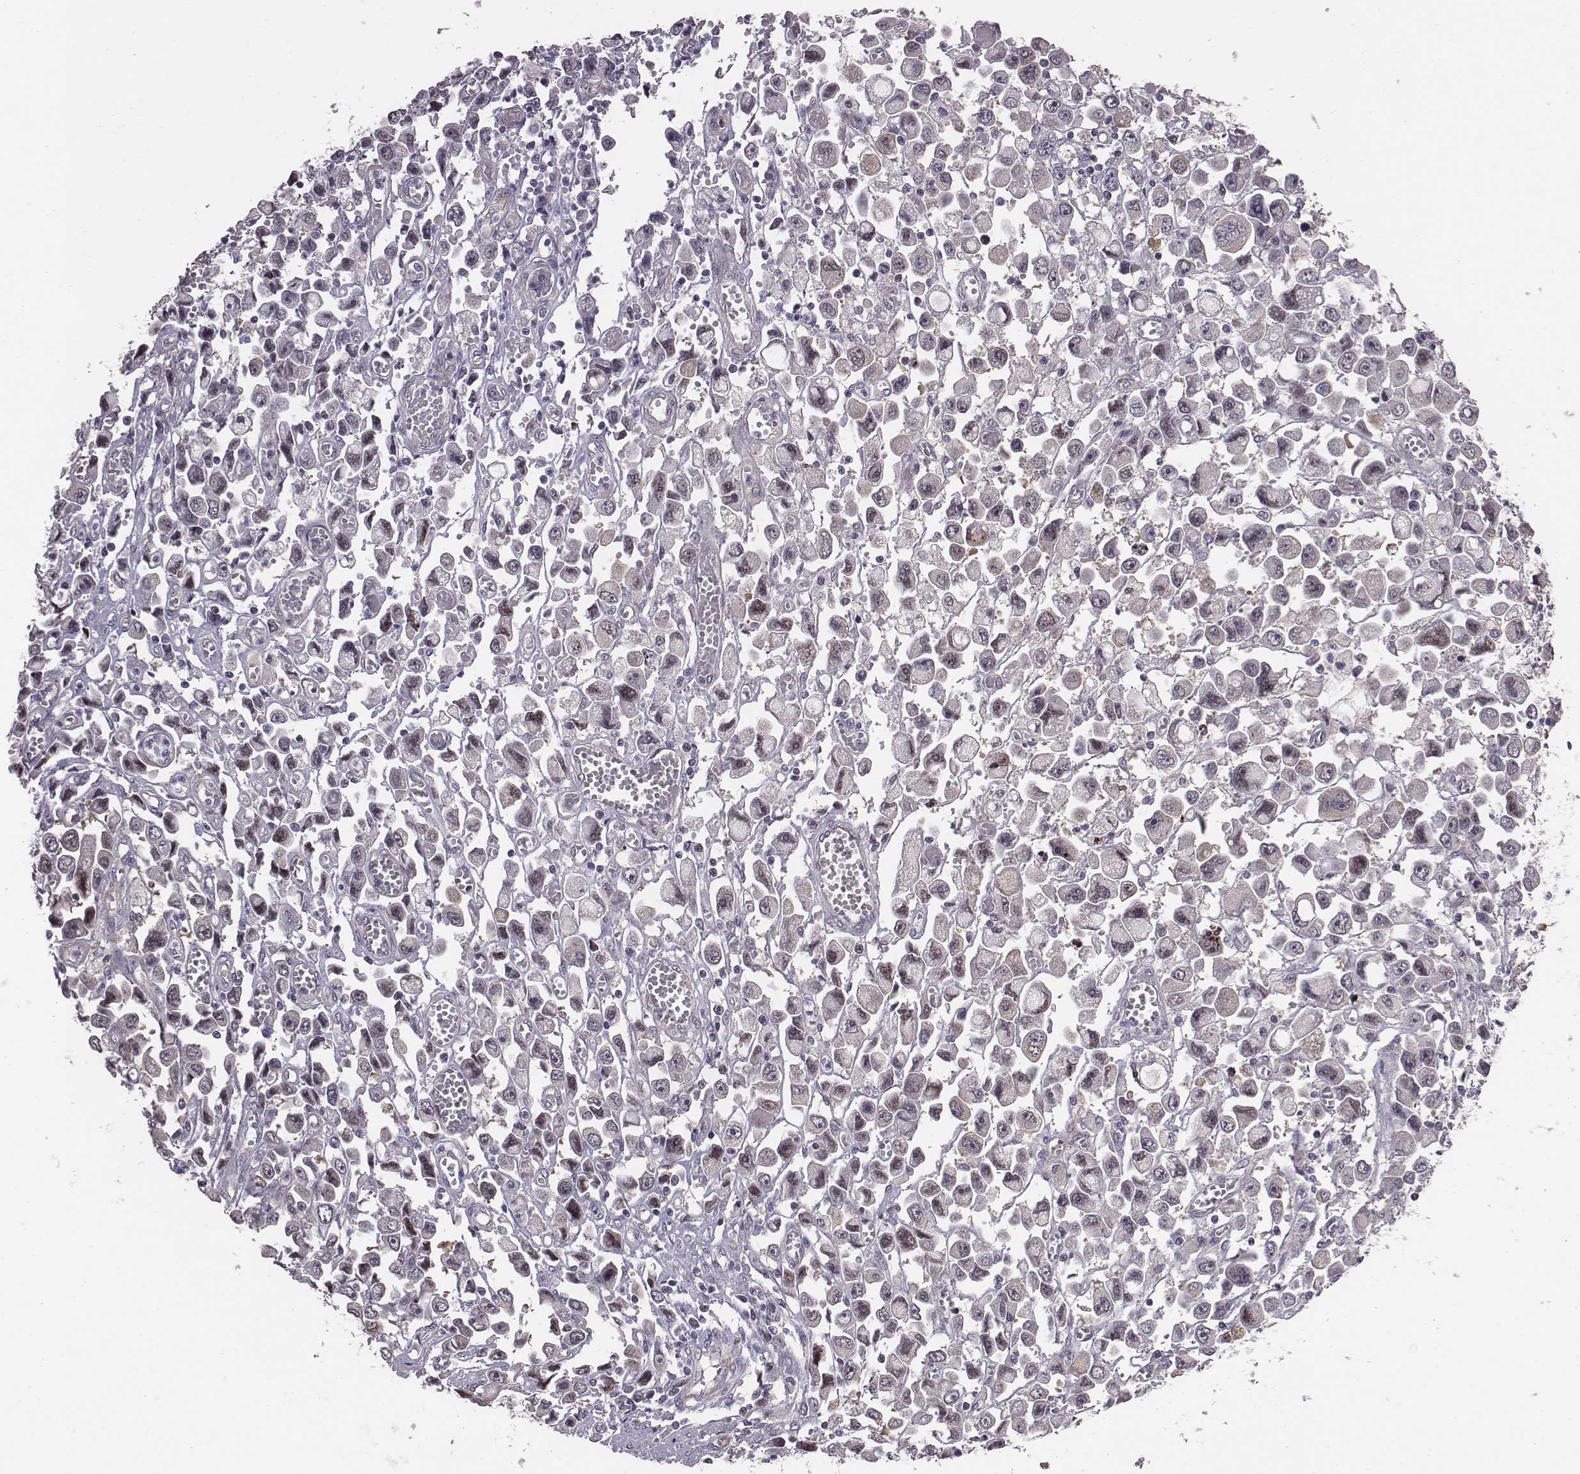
{"staining": {"intensity": "negative", "quantity": "none", "location": "none"}, "tissue": "stomach cancer", "cell_type": "Tumor cells", "image_type": "cancer", "snomed": [{"axis": "morphology", "description": "Adenocarcinoma, NOS"}, {"axis": "topography", "description": "Stomach, upper"}], "caption": "Tumor cells show no significant protein expression in stomach cancer.", "gene": "SMURF2", "patient": {"sex": "male", "age": 70}}